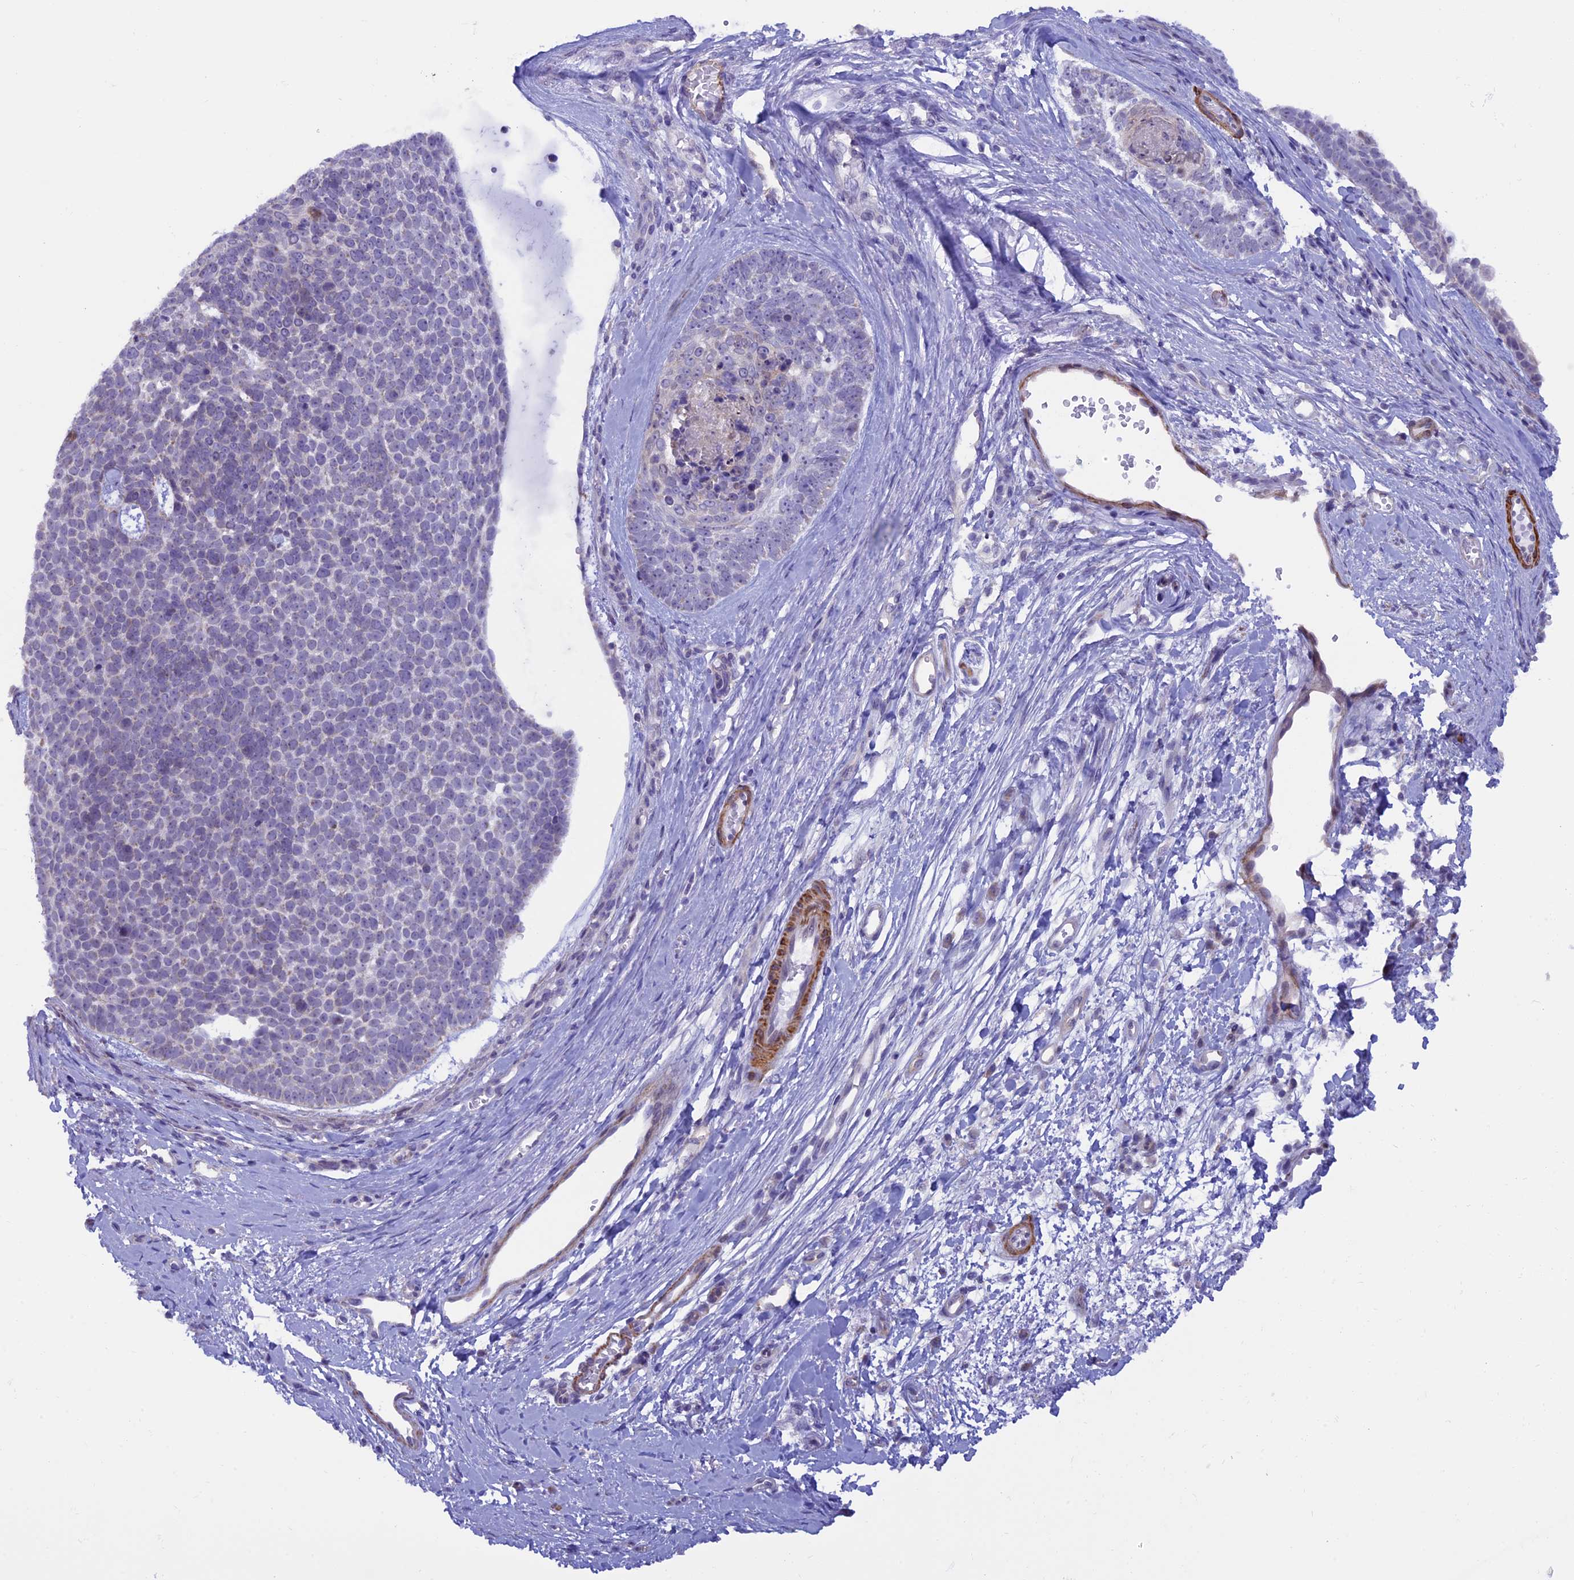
{"staining": {"intensity": "negative", "quantity": "none", "location": "none"}, "tissue": "skin cancer", "cell_type": "Tumor cells", "image_type": "cancer", "snomed": [{"axis": "morphology", "description": "Basal cell carcinoma"}, {"axis": "topography", "description": "Skin"}], "caption": "Tumor cells are negative for brown protein staining in skin cancer (basal cell carcinoma).", "gene": "IGSF6", "patient": {"sex": "female", "age": 81}}